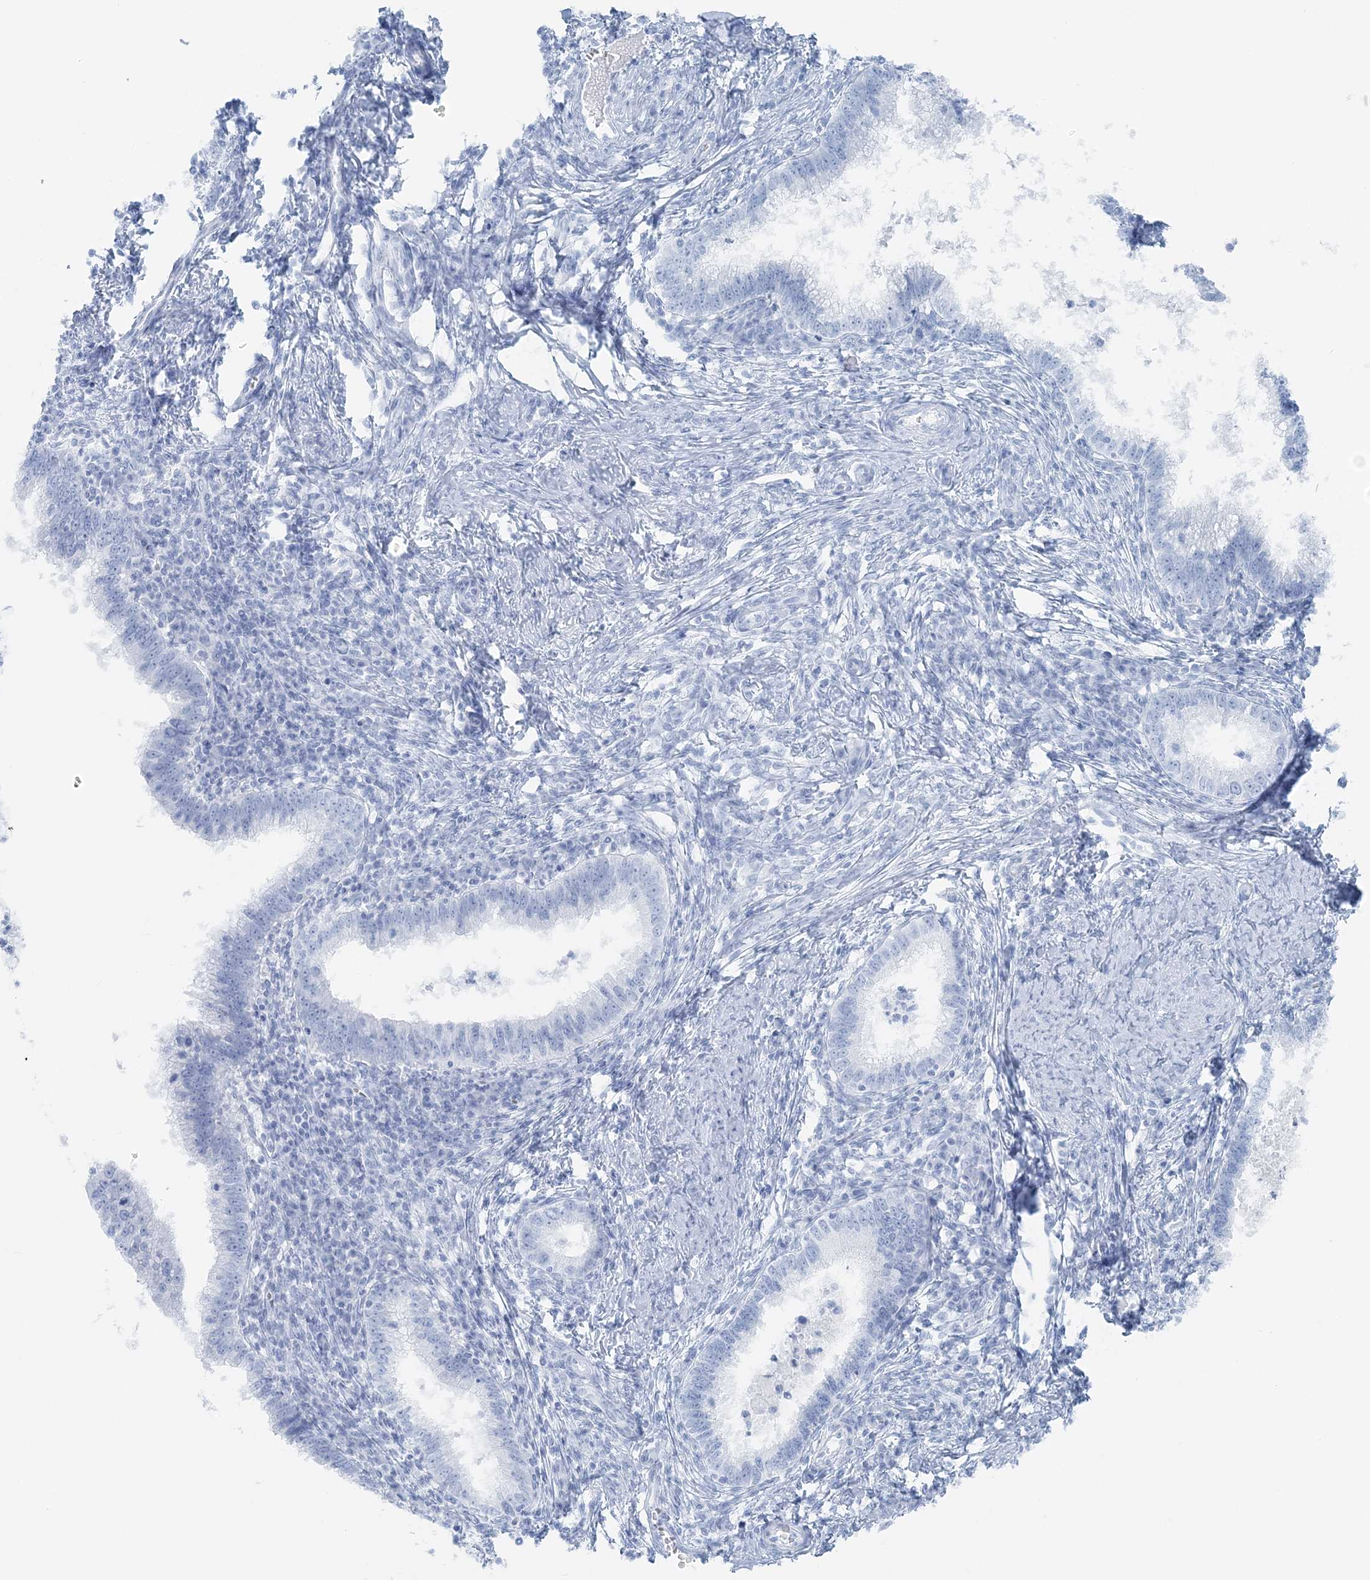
{"staining": {"intensity": "negative", "quantity": "none", "location": "none"}, "tissue": "cervical cancer", "cell_type": "Tumor cells", "image_type": "cancer", "snomed": [{"axis": "morphology", "description": "Adenocarcinoma, NOS"}, {"axis": "topography", "description": "Cervix"}], "caption": "IHC of adenocarcinoma (cervical) exhibits no staining in tumor cells.", "gene": "ATP11A", "patient": {"sex": "female", "age": 36}}